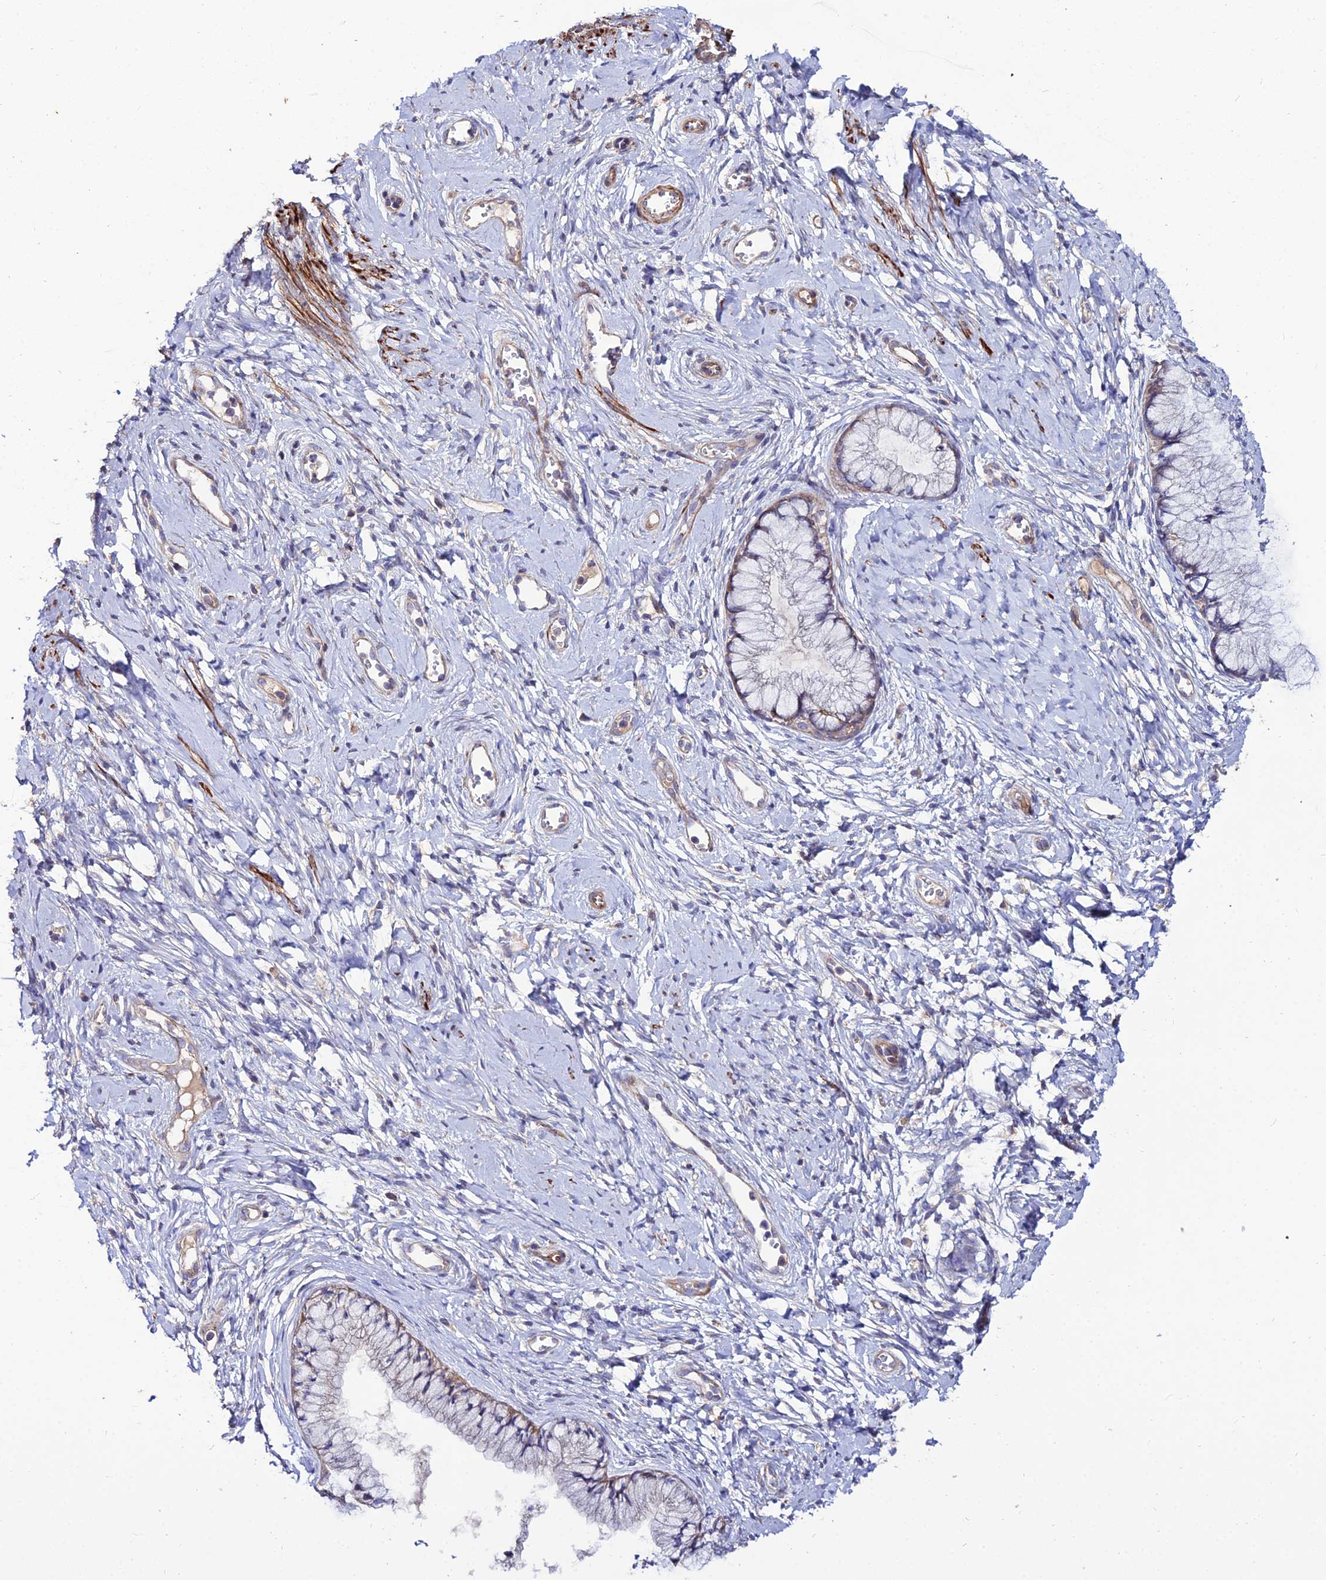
{"staining": {"intensity": "weak", "quantity": "25%-75%", "location": "cytoplasmic/membranous"}, "tissue": "cervix", "cell_type": "Glandular cells", "image_type": "normal", "snomed": [{"axis": "morphology", "description": "Normal tissue, NOS"}, {"axis": "topography", "description": "Cervix"}], "caption": "This micrograph shows normal cervix stained with immunohistochemistry (IHC) to label a protein in brown. The cytoplasmic/membranous of glandular cells show weak positivity for the protein. Nuclei are counter-stained blue.", "gene": "ARL6IP1", "patient": {"sex": "female", "age": 42}}